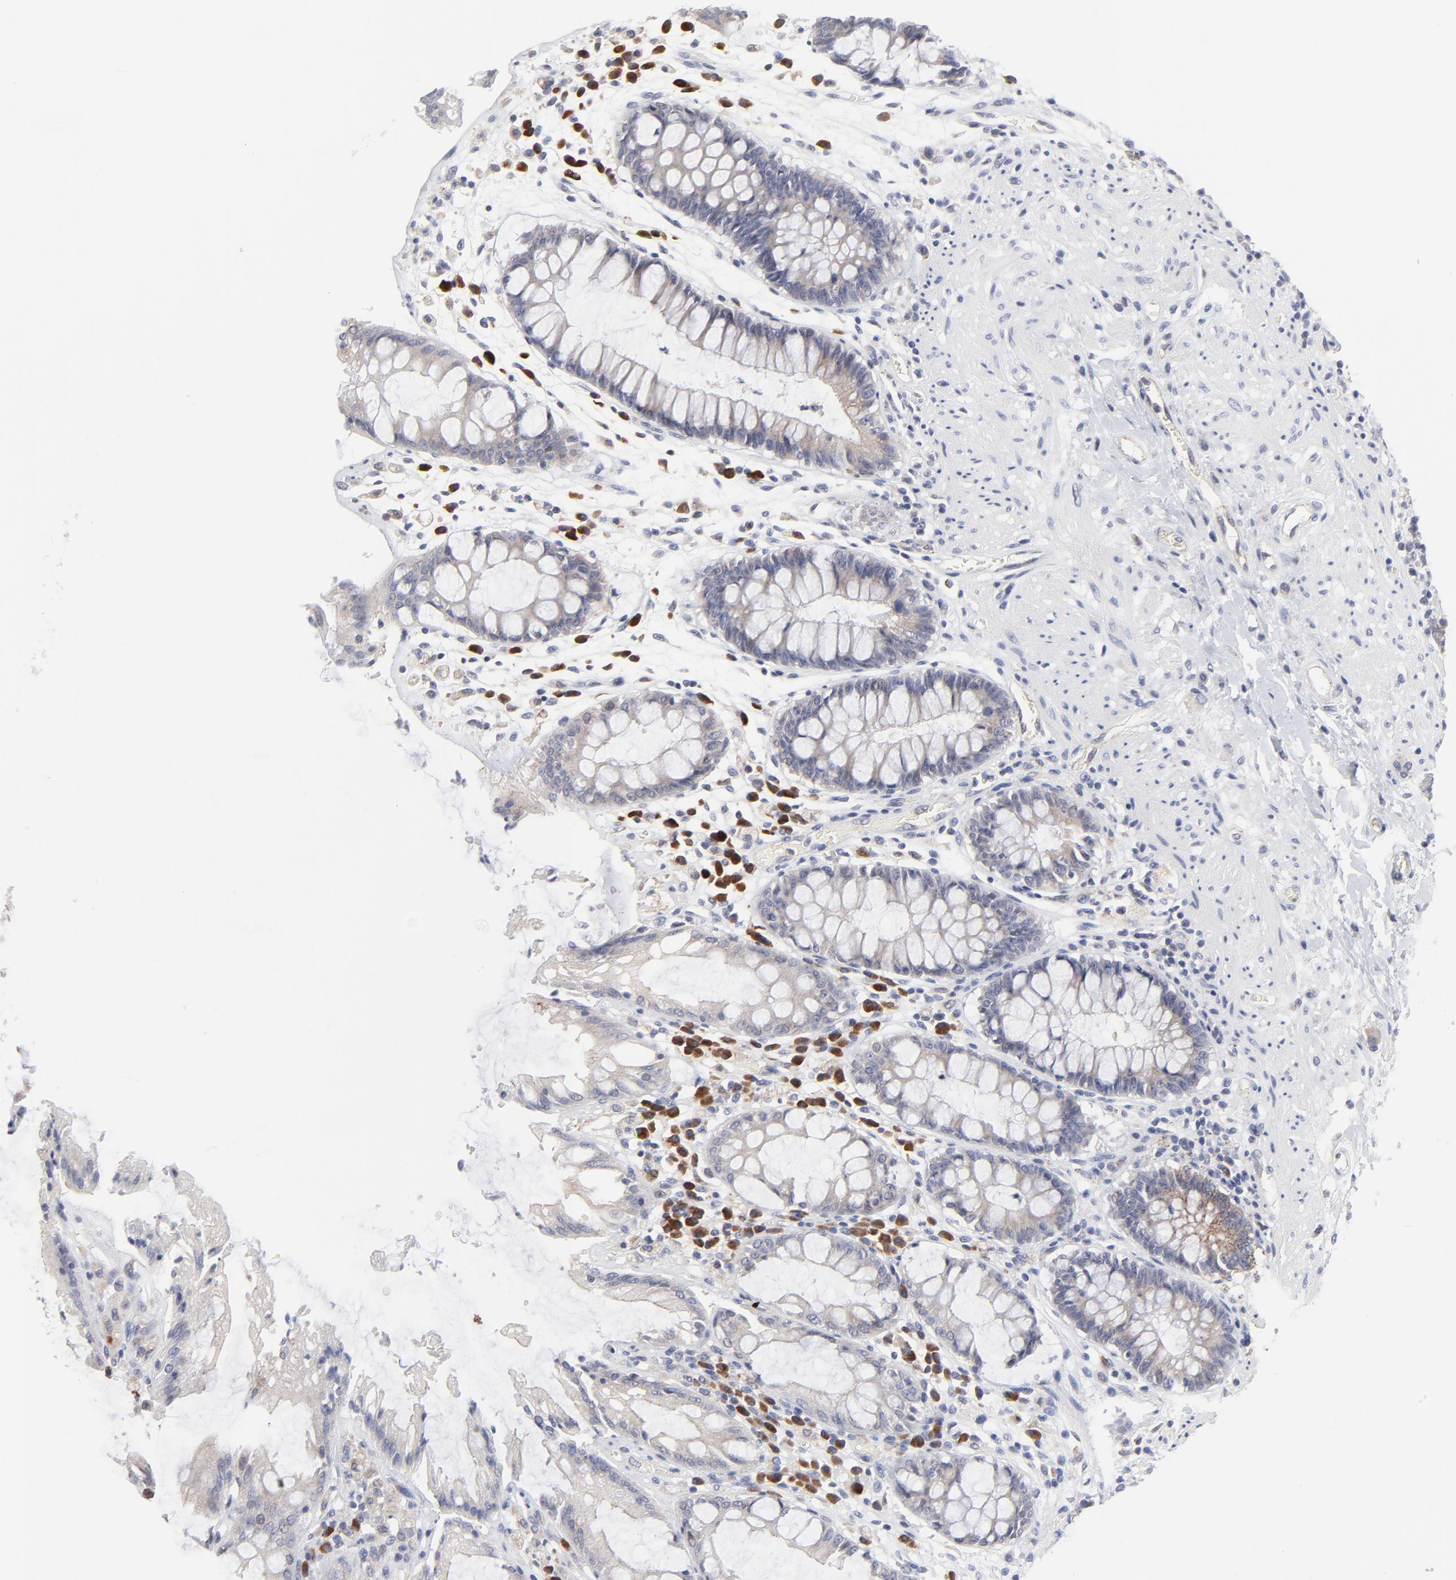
{"staining": {"intensity": "negative", "quantity": "none", "location": "none"}, "tissue": "rectum", "cell_type": "Glandular cells", "image_type": "normal", "snomed": [{"axis": "morphology", "description": "Normal tissue, NOS"}, {"axis": "topography", "description": "Rectum"}], "caption": "The IHC image has no significant expression in glandular cells of rectum.", "gene": "TRIM22", "patient": {"sex": "female", "age": 46}}